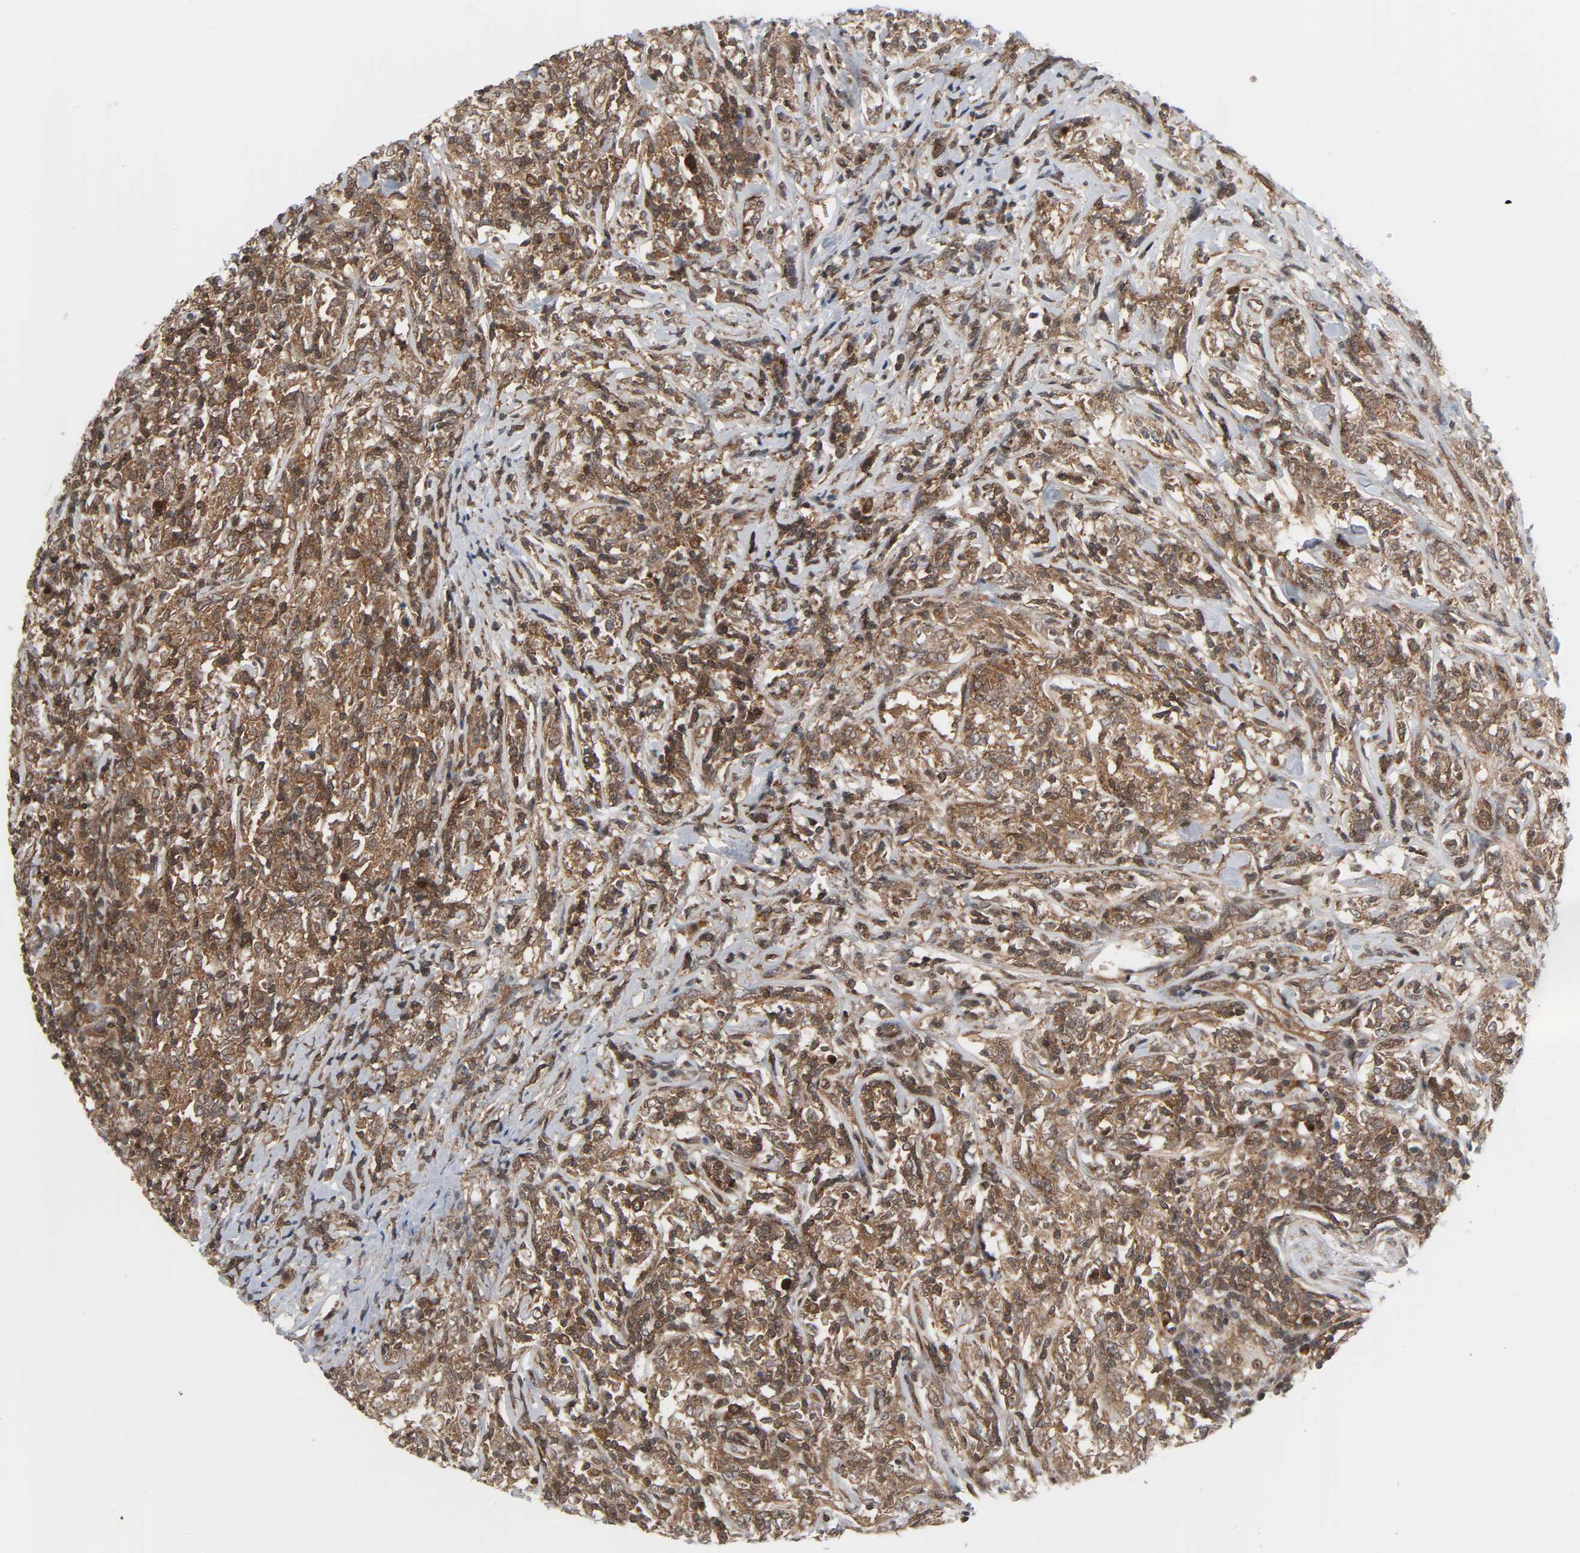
{"staining": {"intensity": "moderate", "quantity": ">75%", "location": "cytoplasmic/membranous"}, "tissue": "lymphoma", "cell_type": "Tumor cells", "image_type": "cancer", "snomed": [{"axis": "morphology", "description": "Malignant lymphoma, non-Hodgkin's type, High grade"}, {"axis": "topography", "description": "Lymph node"}], "caption": "Malignant lymphoma, non-Hodgkin's type (high-grade) tissue demonstrates moderate cytoplasmic/membranous staining in about >75% of tumor cells, visualized by immunohistochemistry.", "gene": "GSK3A", "patient": {"sex": "female", "age": 84}}